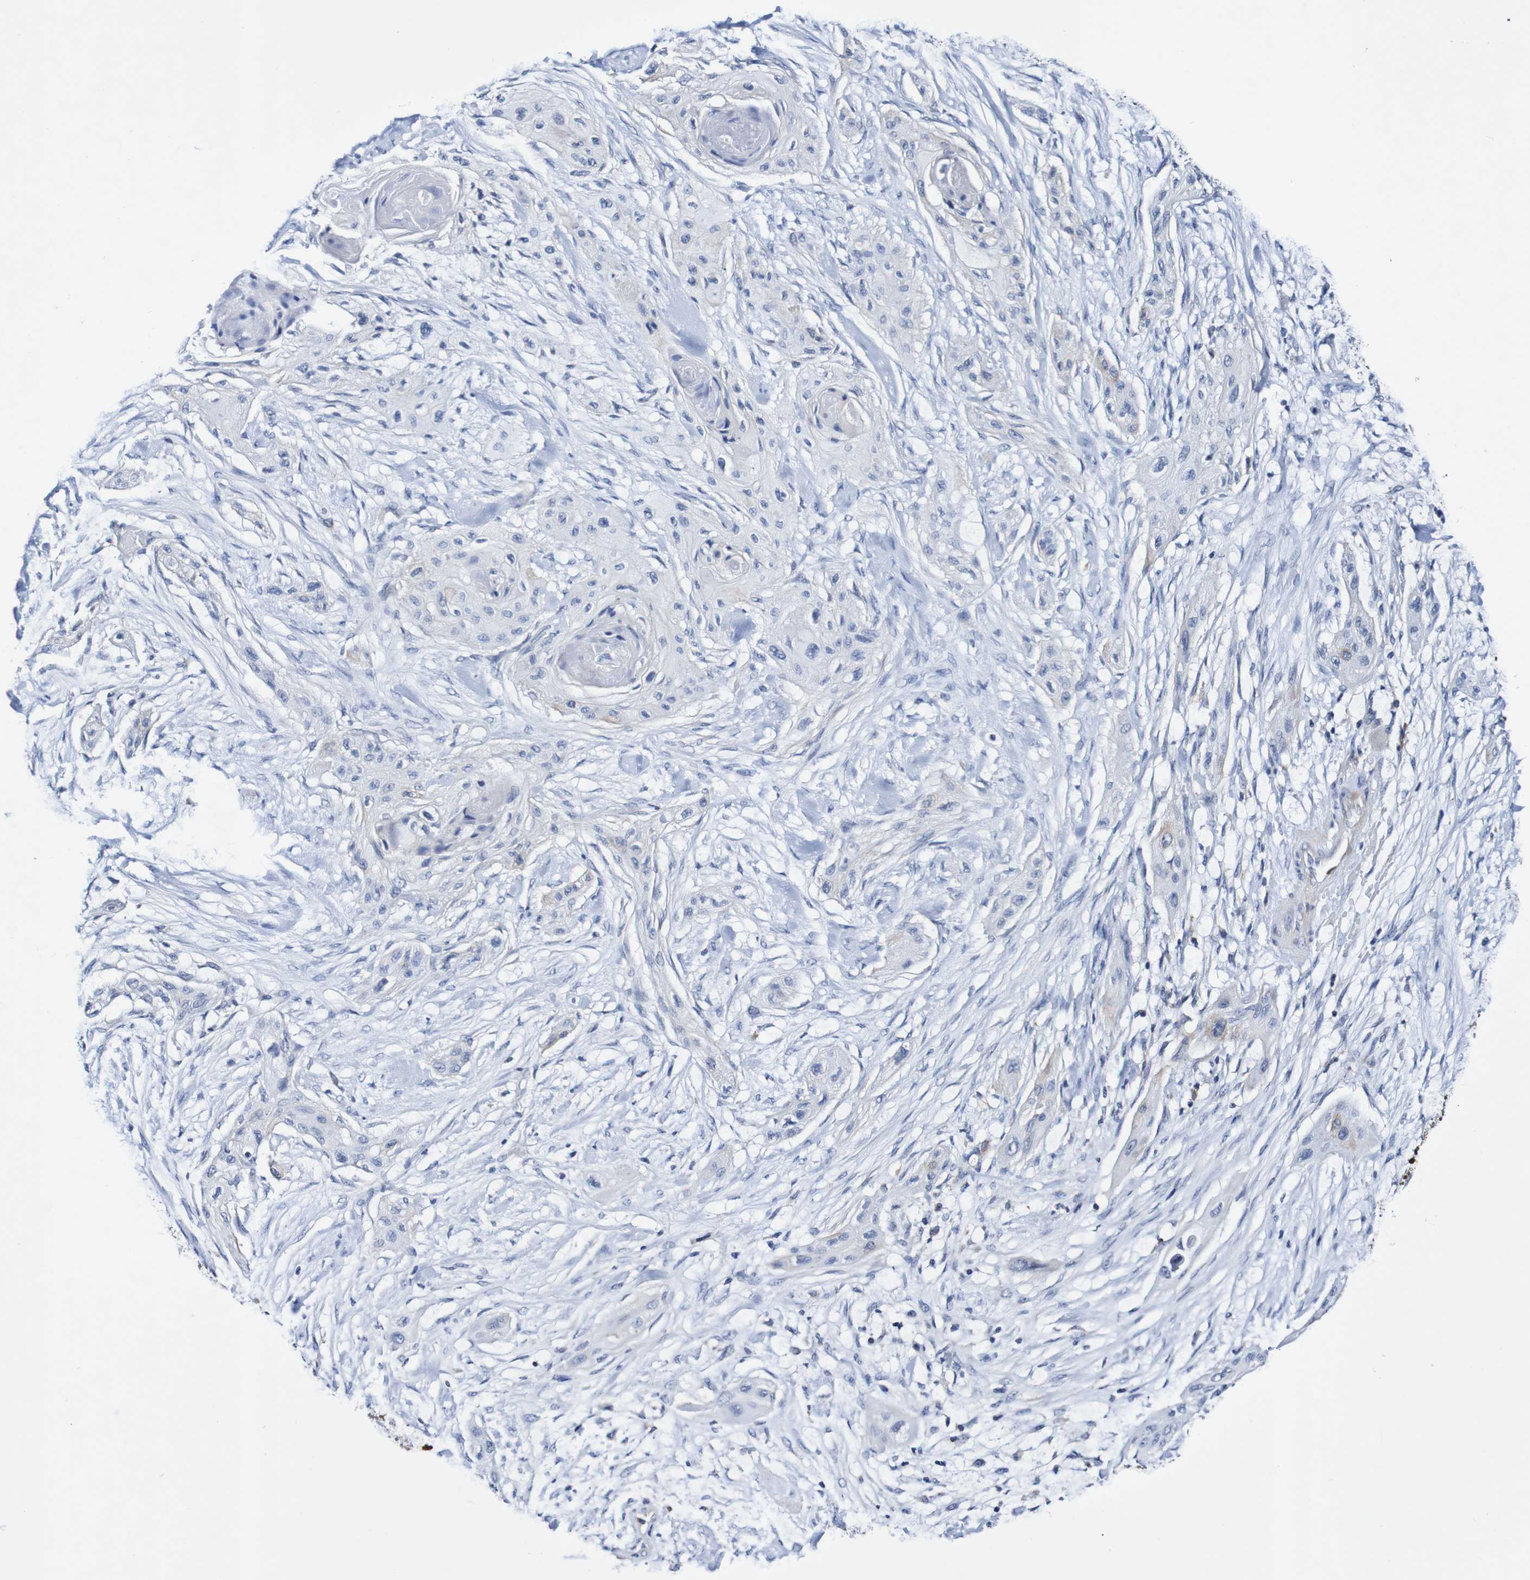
{"staining": {"intensity": "negative", "quantity": "none", "location": "none"}, "tissue": "lung cancer", "cell_type": "Tumor cells", "image_type": "cancer", "snomed": [{"axis": "morphology", "description": "Squamous cell carcinoma, NOS"}, {"axis": "topography", "description": "Lung"}], "caption": "Tumor cells are negative for protein expression in human lung cancer.", "gene": "ACVR1C", "patient": {"sex": "female", "age": 47}}